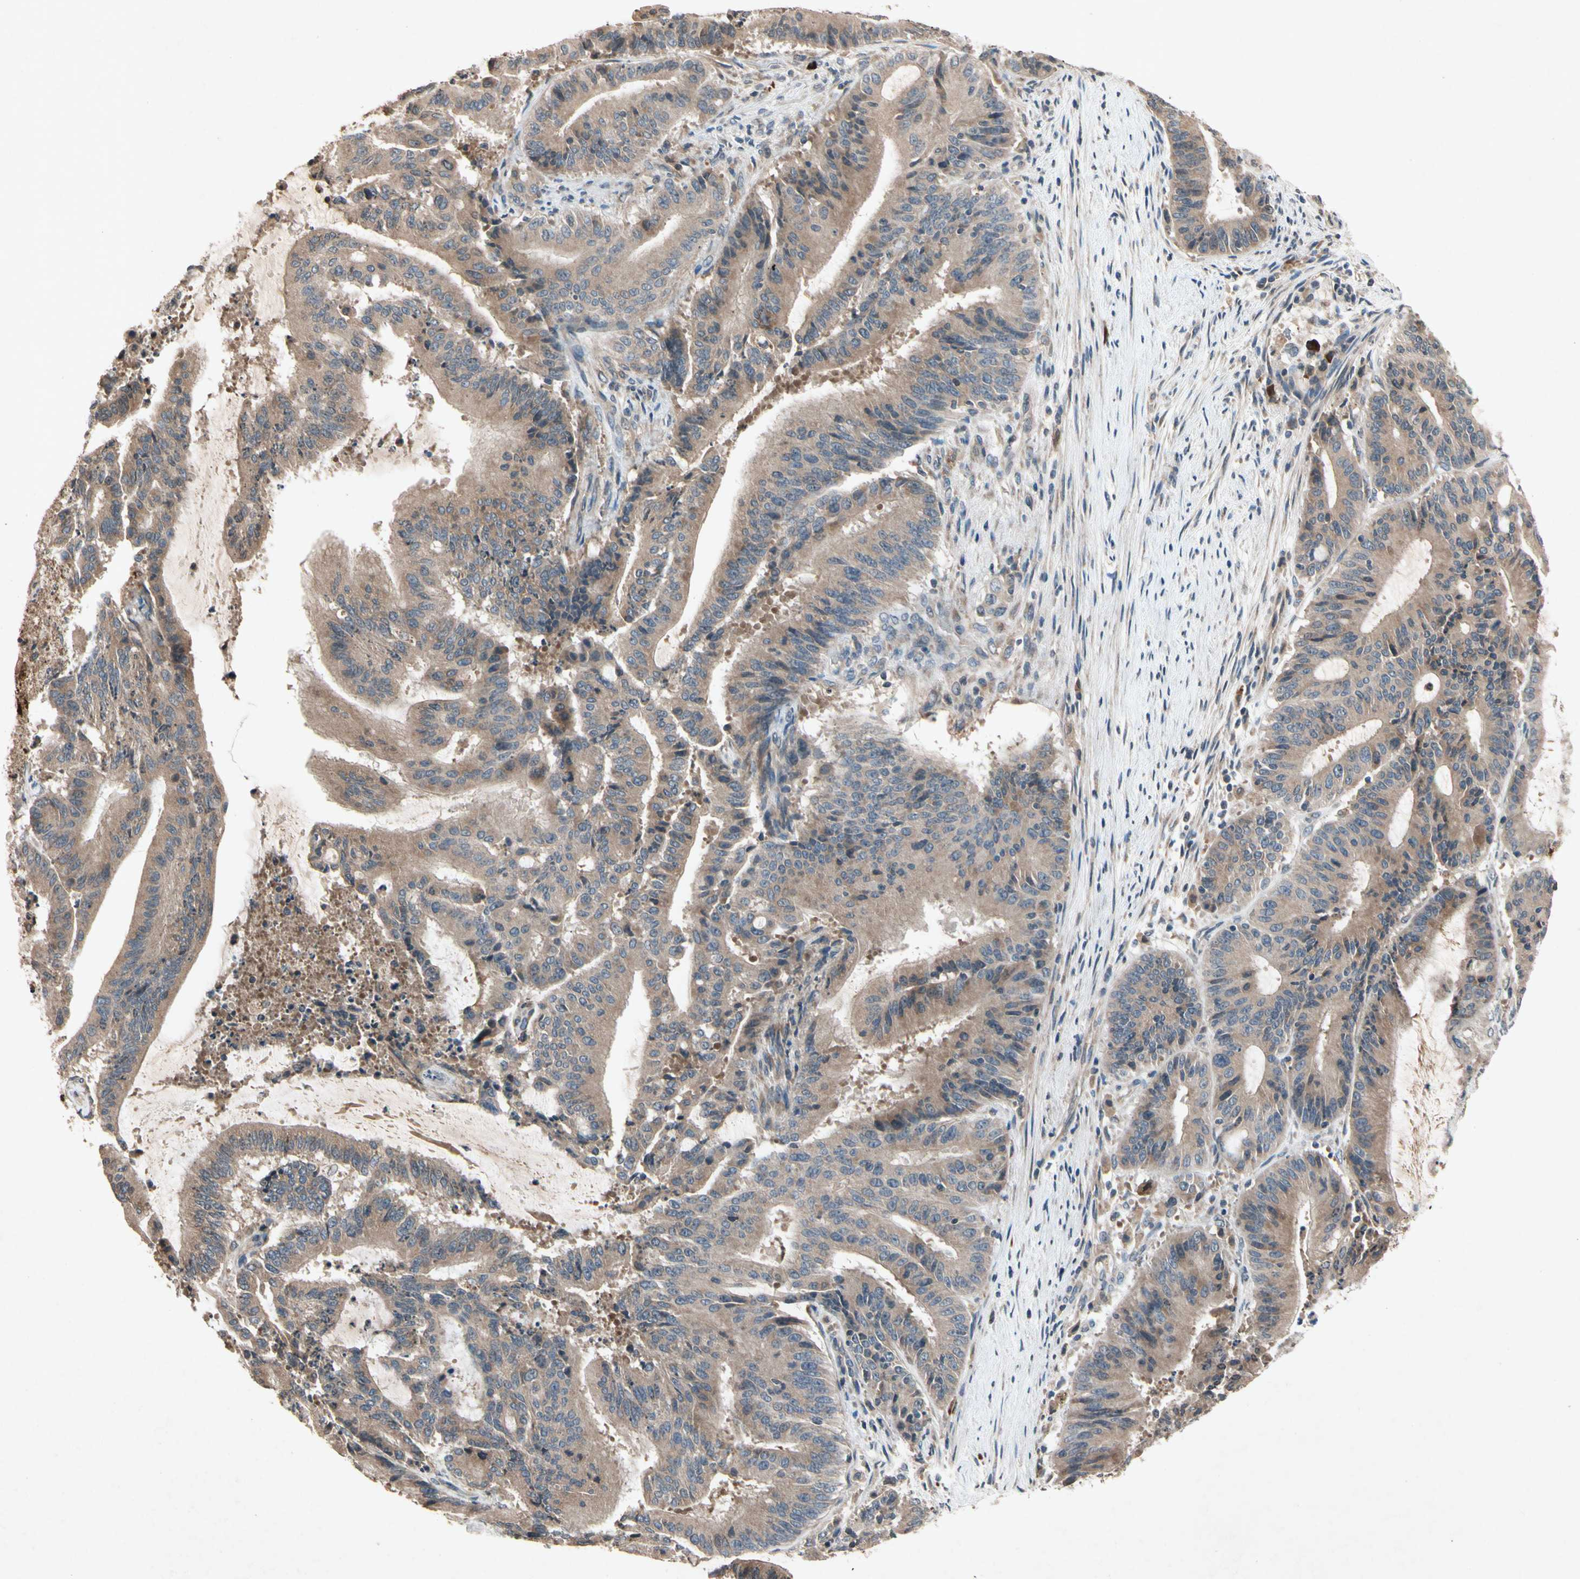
{"staining": {"intensity": "moderate", "quantity": ">75%", "location": "cytoplasmic/membranous"}, "tissue": "liver cancer", "cell_type": "Tumor cells", "image_type": "cancer", "snomed": [{"axis": "morphology", "description": "Cholangiocarcinoma"}, {"axis": "topography", "description": "Liver"}], "caption": "Moderate cytoplasmic/membranous protein expression is seen in about >75% of tumor cells in liver cancer (cholangiocarcinoma).", "gene": "PRDX4", "patient": {"sex": "female", "age": 73}}